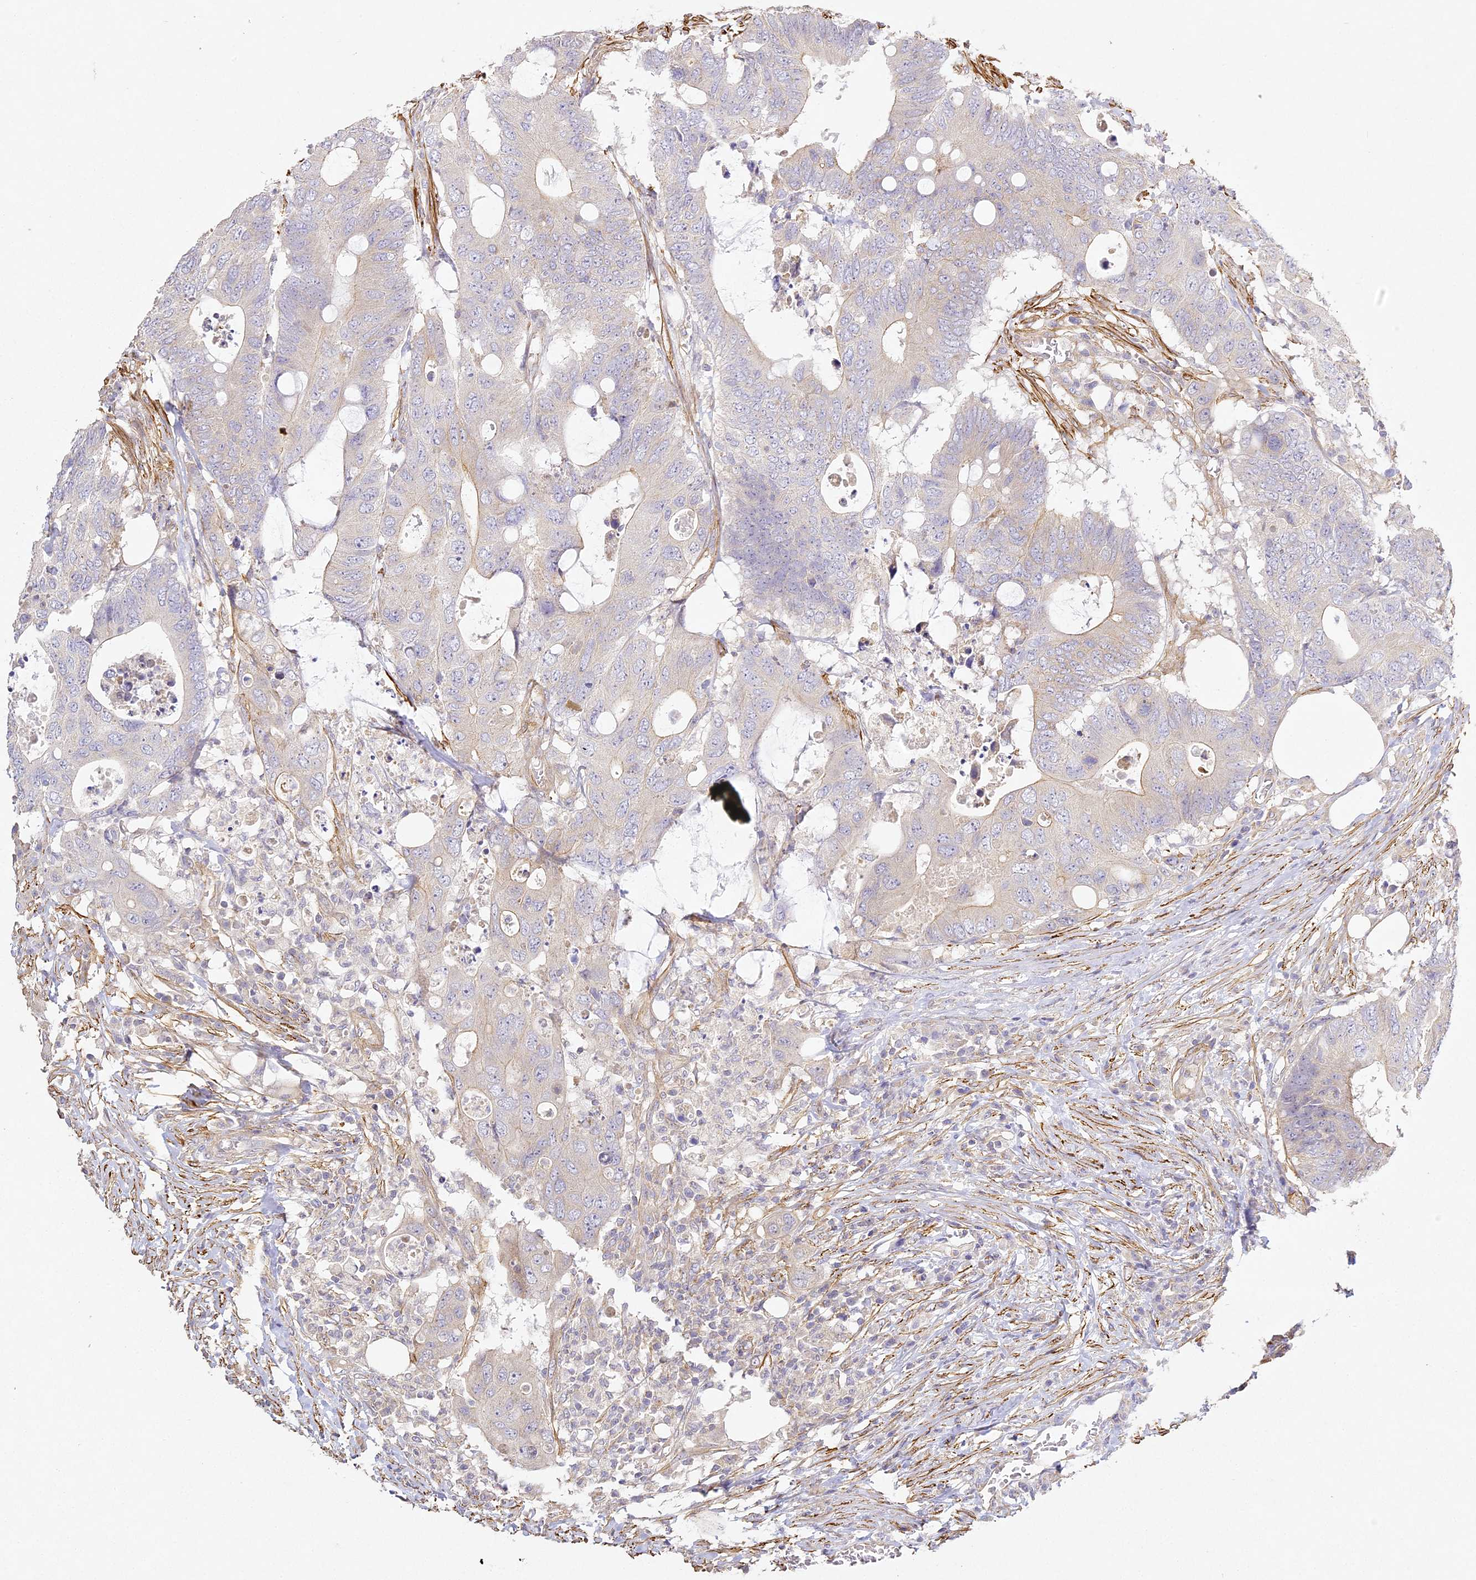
{"staining": {"intensity": "weak", "quantity": "<25%", "location": "cytoplasmic/membranous"}, "tissue": "colorectal cancer", "cell_type": "Tumor cells", "image_type": "cancer", "snomed": [{"axis": "morphology", "description": "Adenocarcinoma, NOS"}, {"axis": "topography", "description": "Colon"}], "caption": "IHC histopathology image of neoplastic tissue: human adenocarcinoma (colorectal) stained with DAB (3,3'-diaminobenzidine) exhibits no significant protein staining in tumor cells.", "gene": "MED28", "patient": {"sex": "male", "age": 71}}